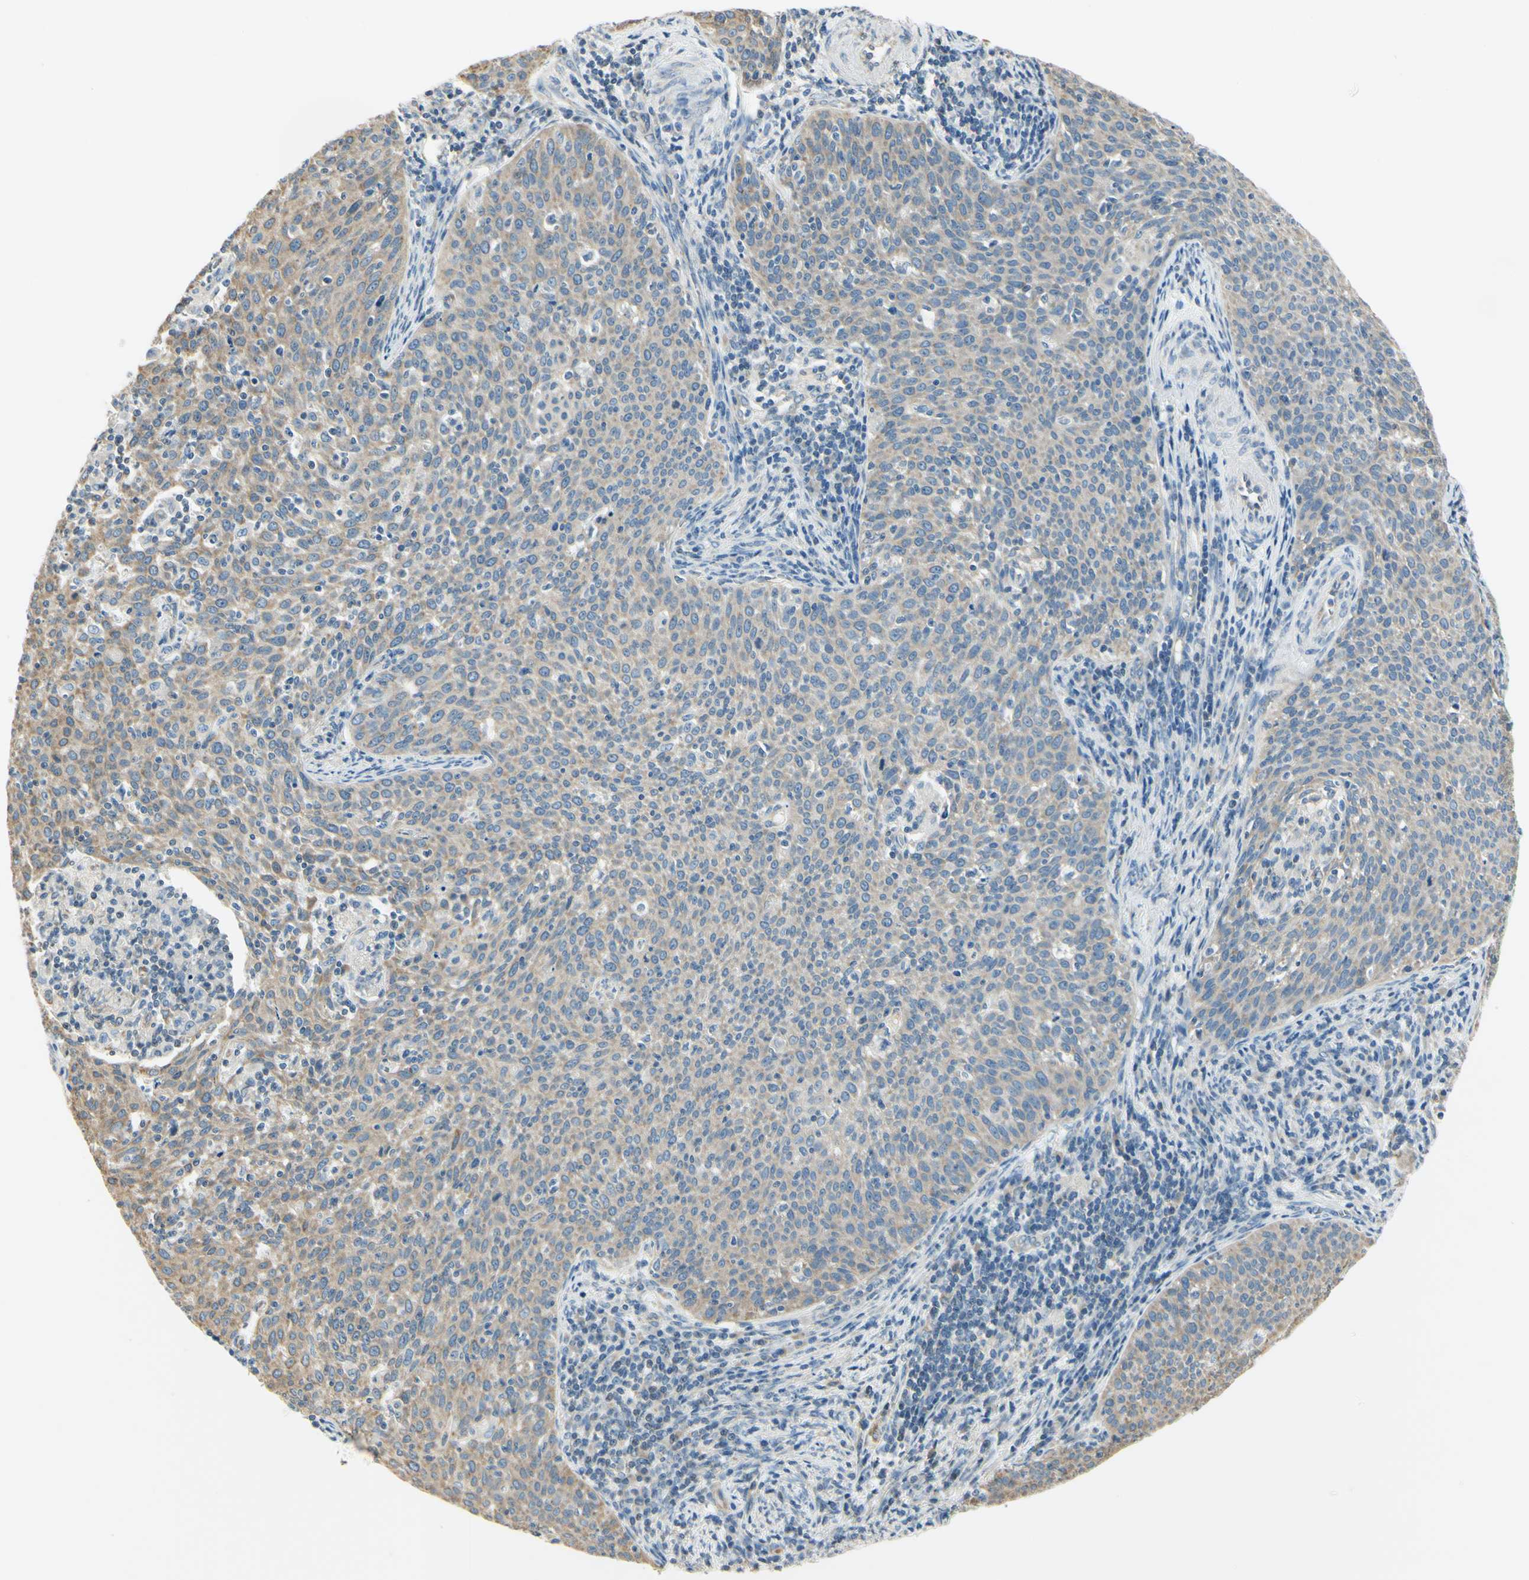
{"staining": {"intensity": "weak", "quantity": ">75%", "location": "cytoplasmic/membranous"}, "tissue": "cervical cancer", "cell_type": "Tumor cells", "image_type": "cancer", "snomed": [{"axis": "morphology", "description": "Squamous cell carcinoma, NOS"}, {"axis": "topography", "description": "Cervix"}], "caption": "Immunohistochemical staining of cervical cancer (squamous cell carcinoma) shows weak cytoplasmic/membranous protein staining in about >75% of tumor cells.", "gene": "IGDCC4", "patient": {"sex": "female", "age": 38}}